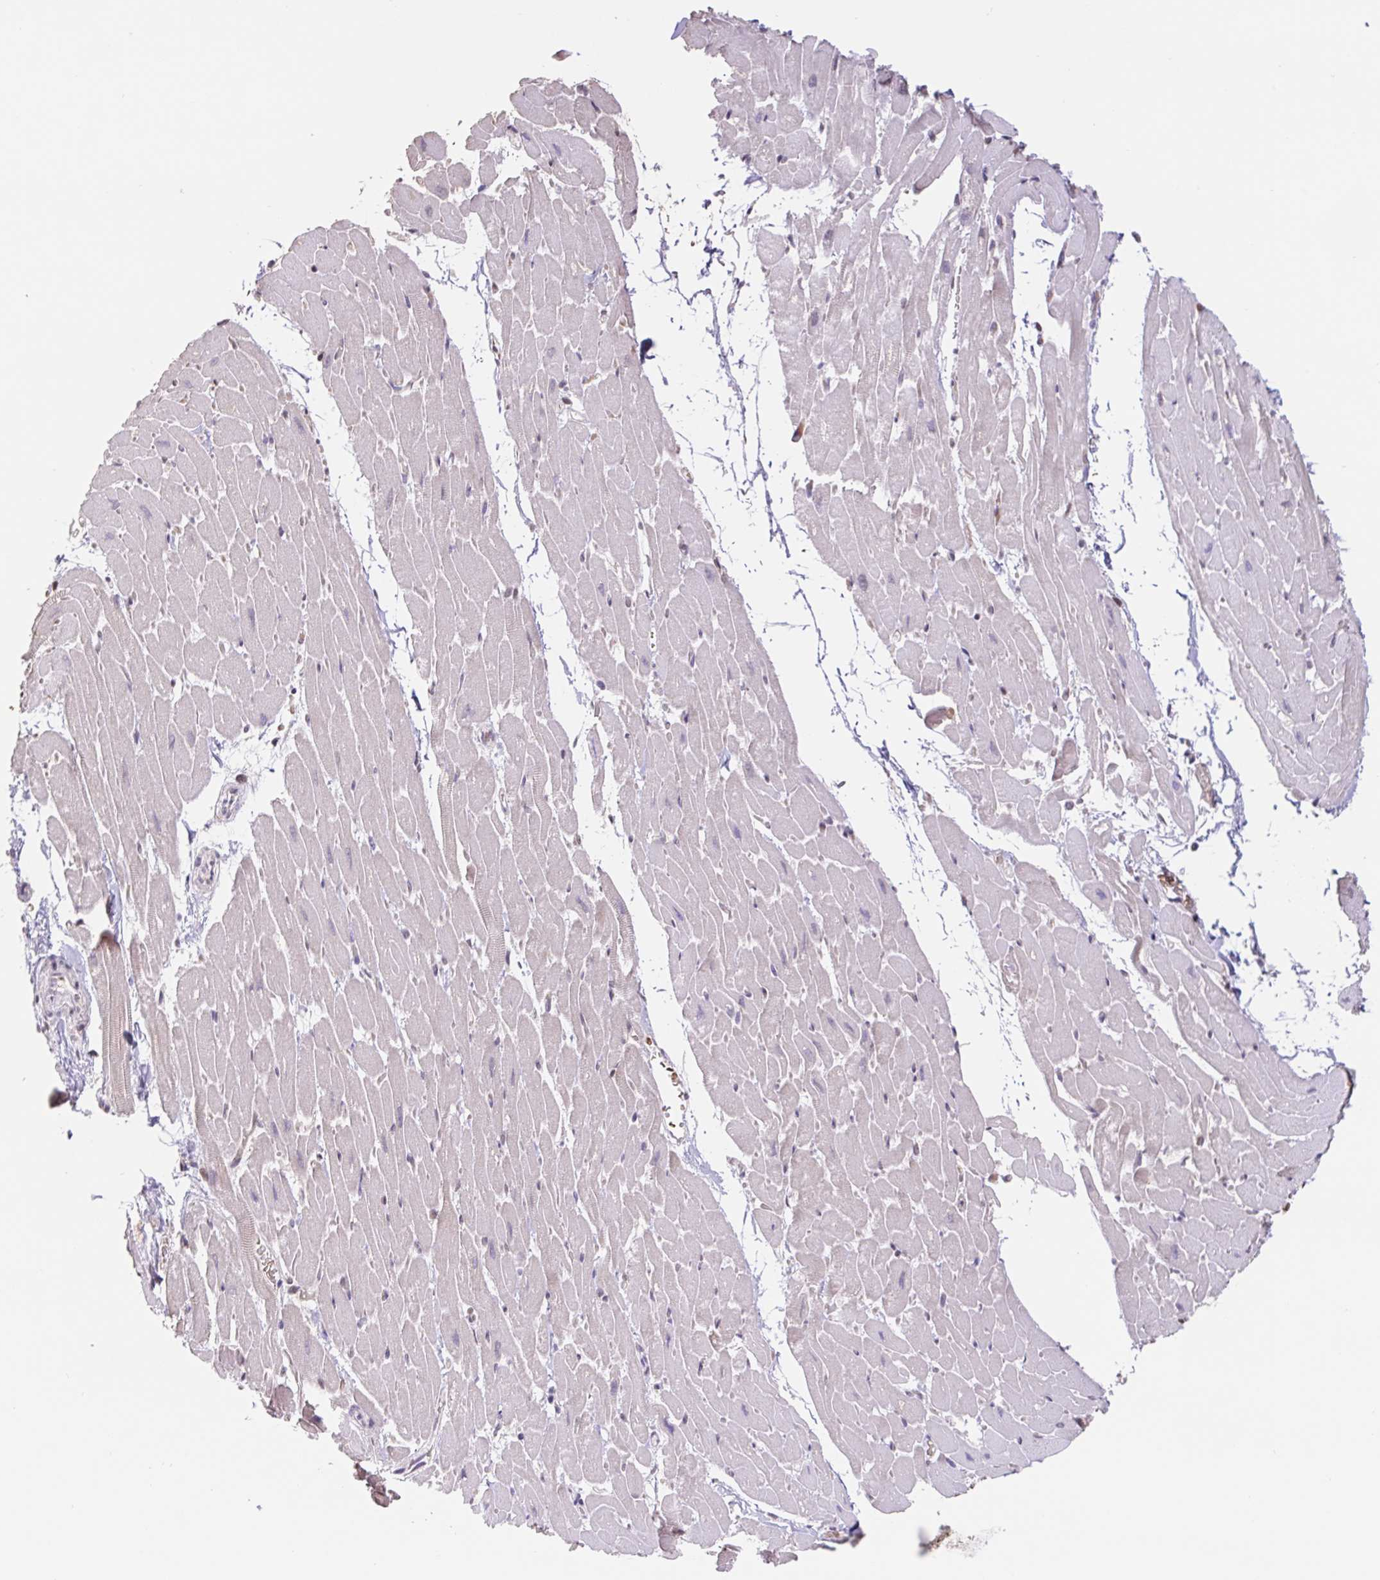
{"staining": {"intensity": "negative", "quantity": "none", "location": "none"}, "tissue": "heart muscle", "cell_type": "Cardiomyocytes", "image_type": "normal", "snomed": [{"axis": "morphology", "description": "Normal tissue, NOS"}, {"axis": "topography", "description": "Heart"}], "caption": "The immunohistochemistry histopathology image has no significant staining in cardiomyocytes of heart muscle.", "gene": "TRERF1", "patient": {"sex": "male", "age": 37}}